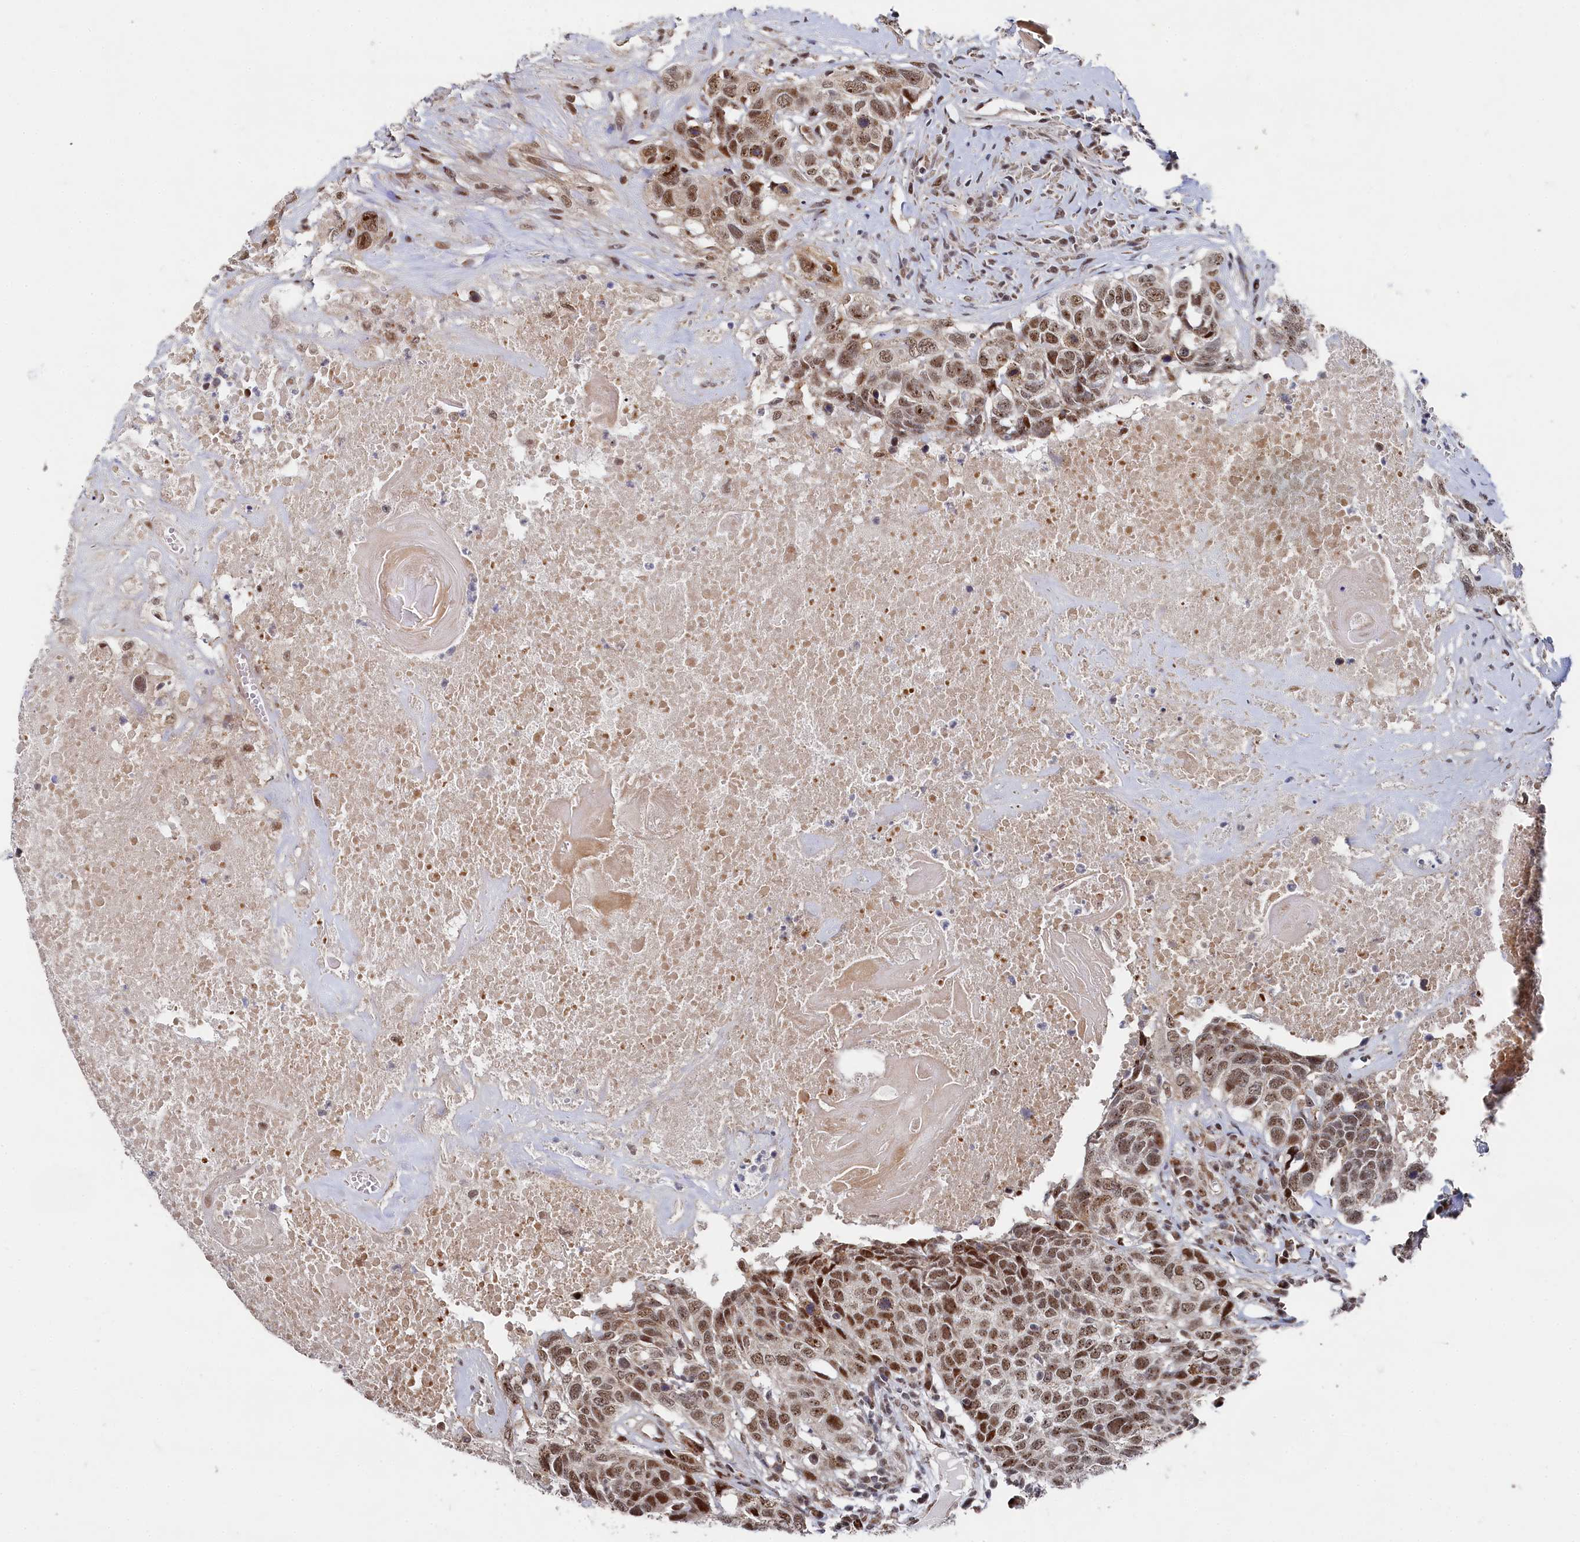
{"staining": {"intensity": "moderate", "quantity": ">75%", "location": "nuclear"}, "tissue": "head and neck cancer", "cell_type": "Tumor cells", "image_type": "cancer", "snomed": [{"axis": "morphology", "description": "Squamous cell carcinoma, NOS"}, {"axis": "topography", "description": "Head-Neck"}], "caption": "Protein staining shows moderate nuclear staining in about >75% of tumor cells in head and neck squamous cell carcinoma. The staining was performed using DAB to visualize the protein expression in brown, while the nuclei were stained in blue with hematoxylin (Magnification: 20x).", "gene": "BUB3", "patient": {"sex": "male", "age": 66}}